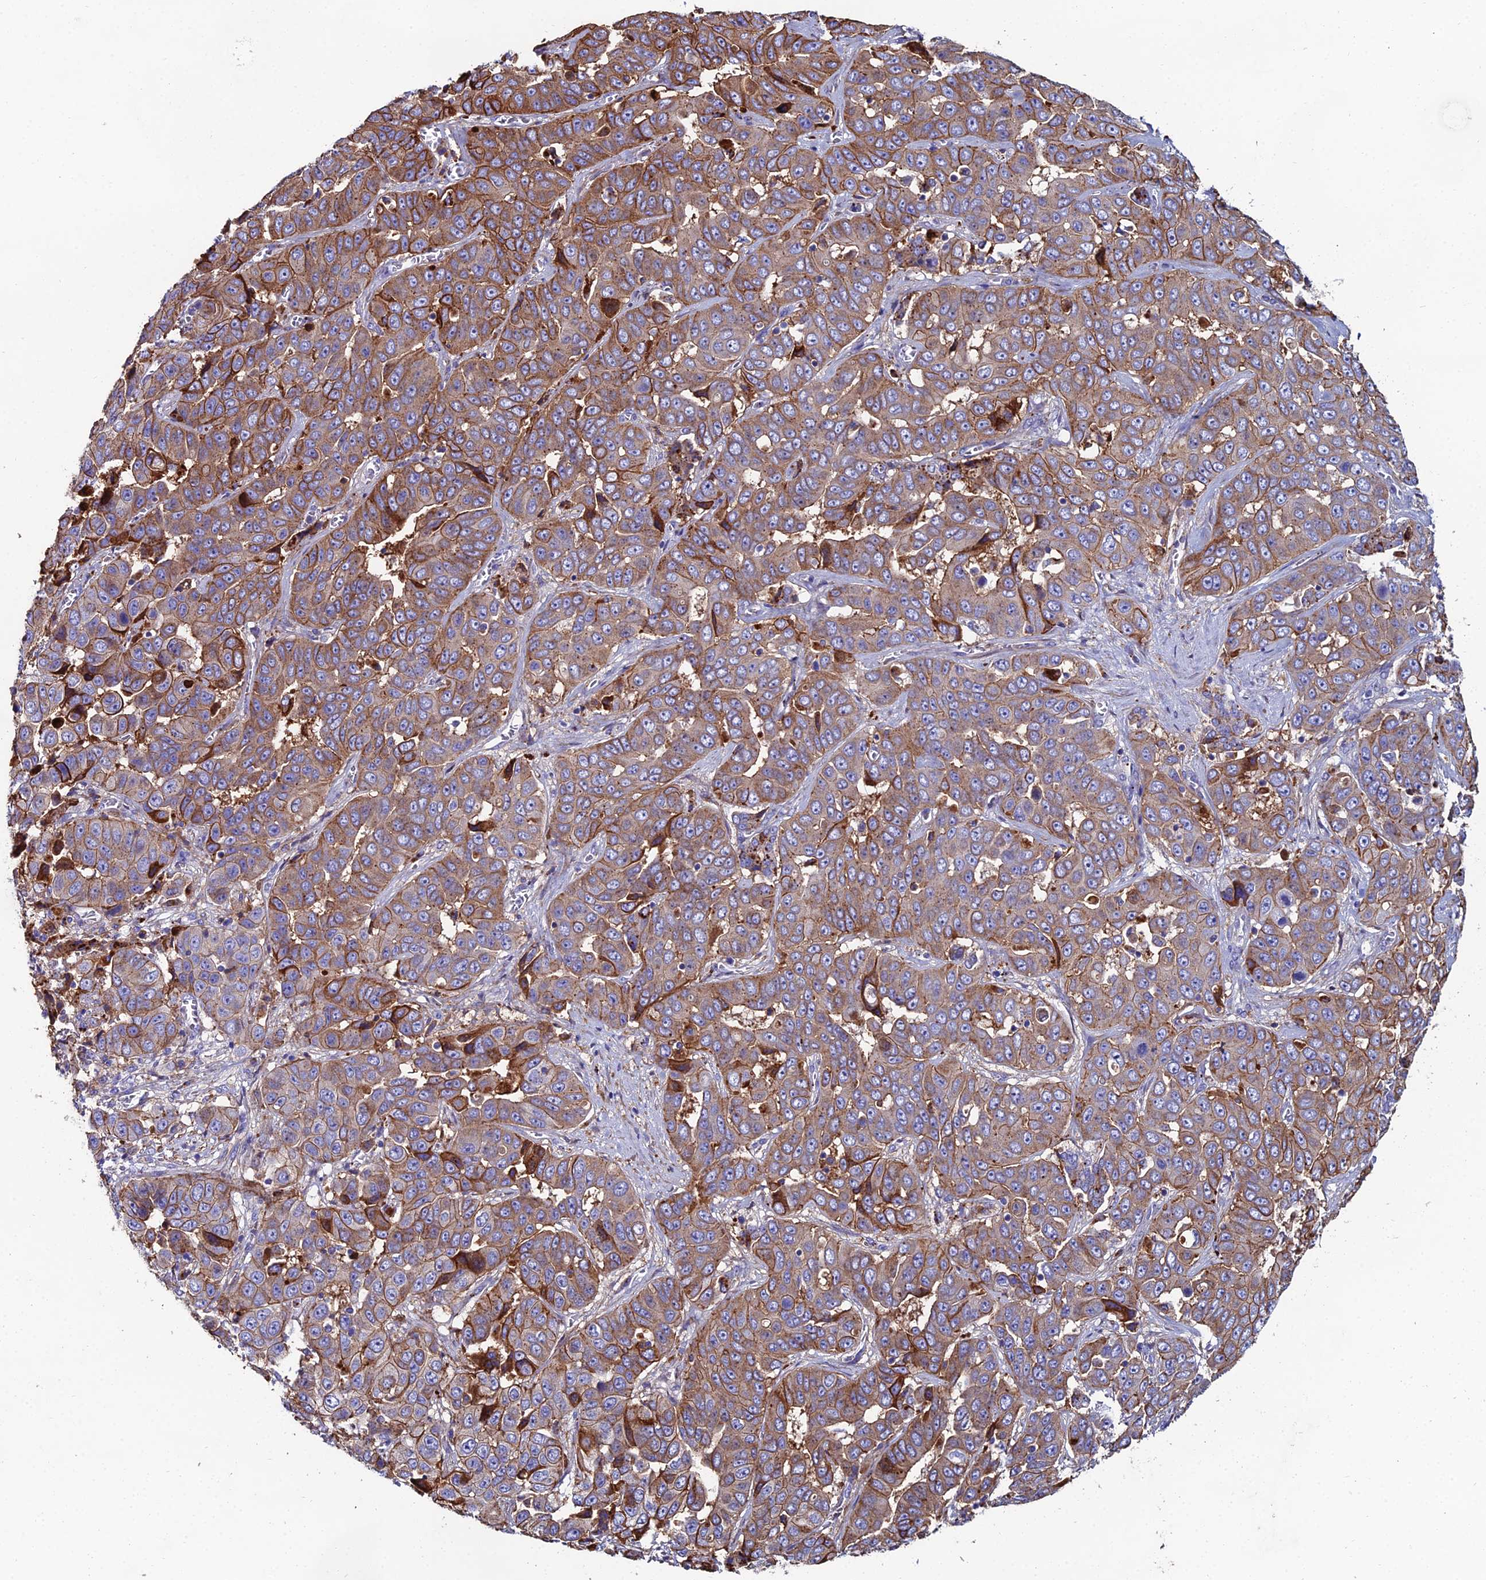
{"staining": {"intensity": "moderate", "quantity": ">75%", "location": "cytoplasmic/membranous"}, "tissue": "liver cancer", "cell_type": "Tumor cells", "image_type": "cancer", "snomed": [{"axis": "morphology", "description": "Cholangiocarcinoma"}, {"axis": "topography", "description": "Liver"}], "caption": "DAB (3,3'-diaminobenzidine) immunohistochemical staining of human liver cancer (cholangiocarcinoma) demonstrates moderate cytoplasmic/membranous protein positivity in approximately >75% of tumor cells.", "gene": "C6", "patient": {"sex": "female", "age": 52}}